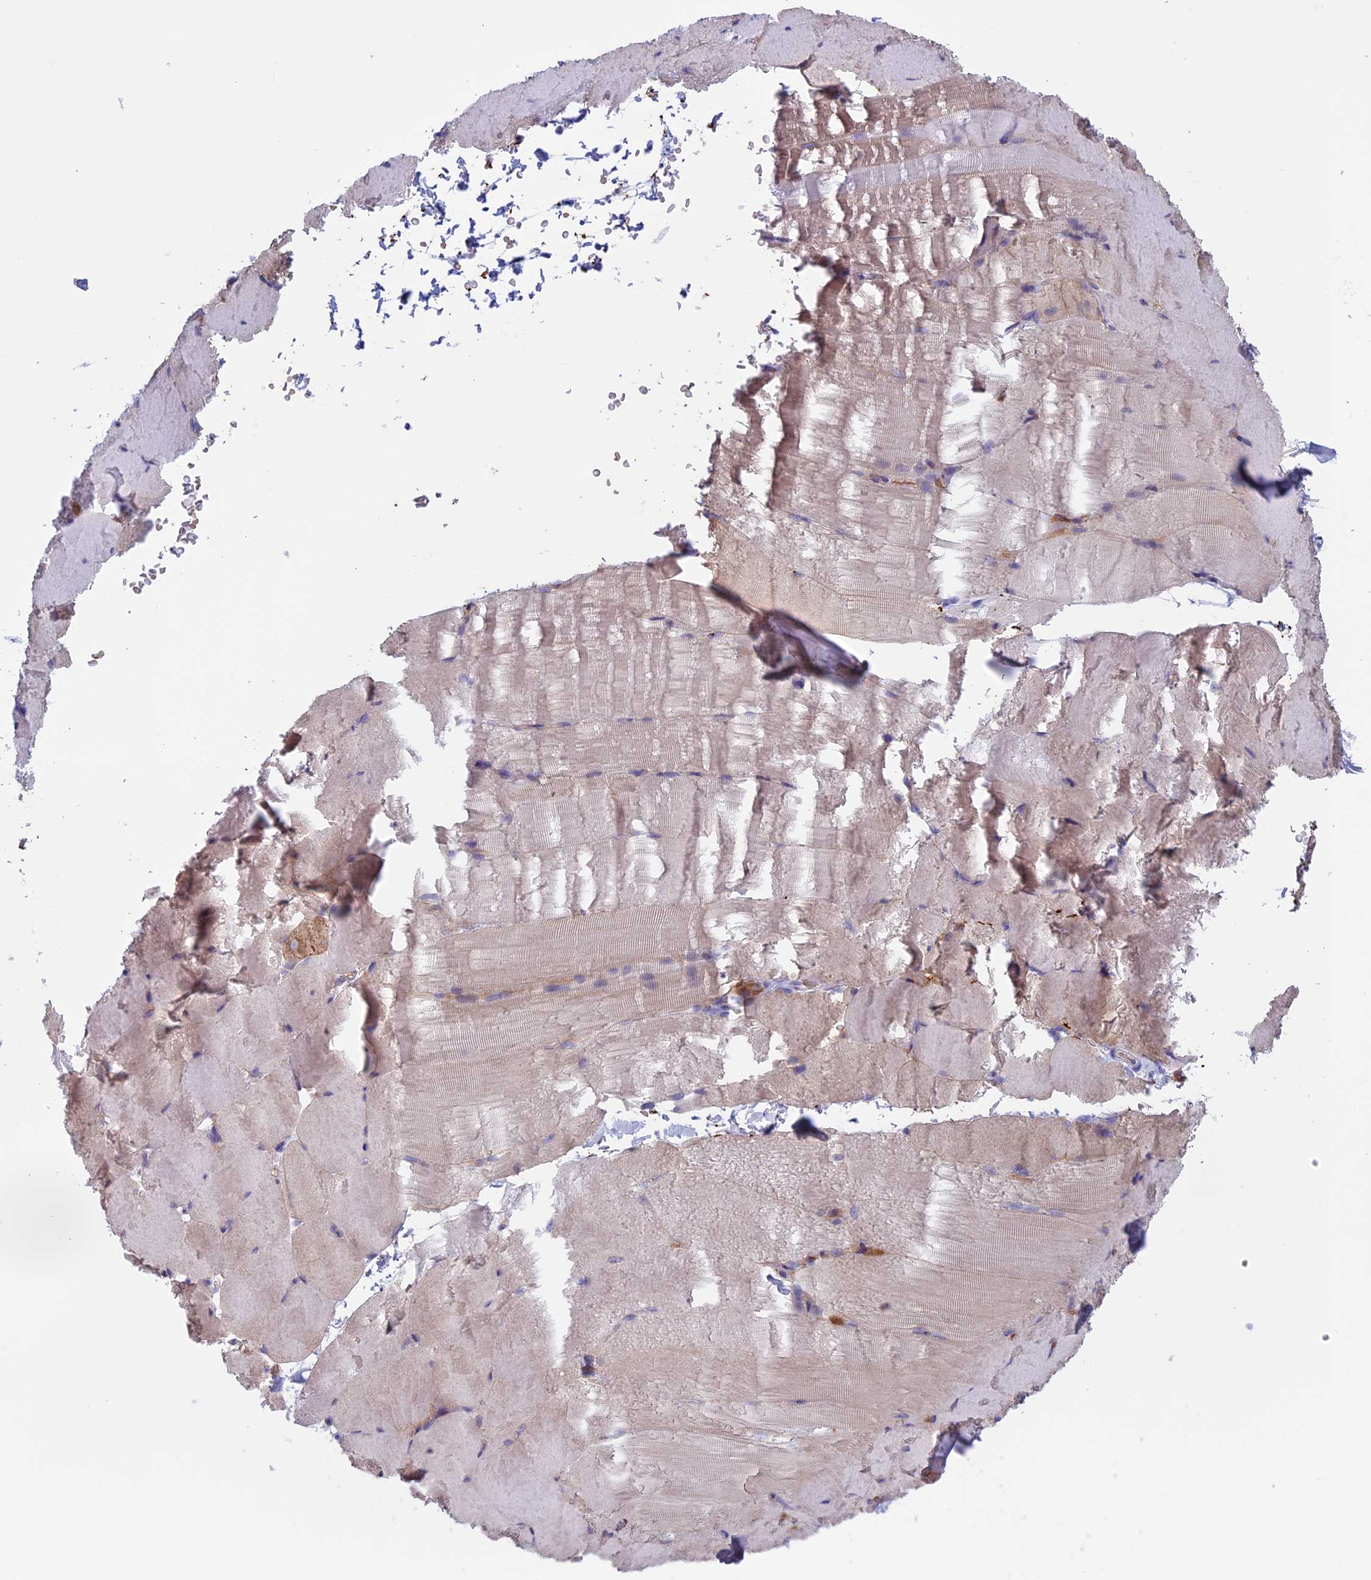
{"staining": {"intensity": "weak", "quantity": "<25%", "location": "cytoplasmic/membranous"}, "tissue": "skeletal muscle", "cell_type": "Myocytes", "image_type": "normal", "snomed": [{"axis": "morphology", "description": "Normal tissue, NOS"}, {"axis": "topography", "description": "Skeletal muscle"}, {"axis": "topography", "description": "Parathyroid gland"}], "caption": "Benign skeletal muscle was stained to show a protein in brown. There is no significant positivity in myocytes. Brightfield microscopy of IHC stained with DAB (3,3'-diaminobenzidine) (brown) and hematoxylin (blue), captured at high magnification.", "gene": "ANGPTL2", "patient": {"sex": "female", "age": 37}}